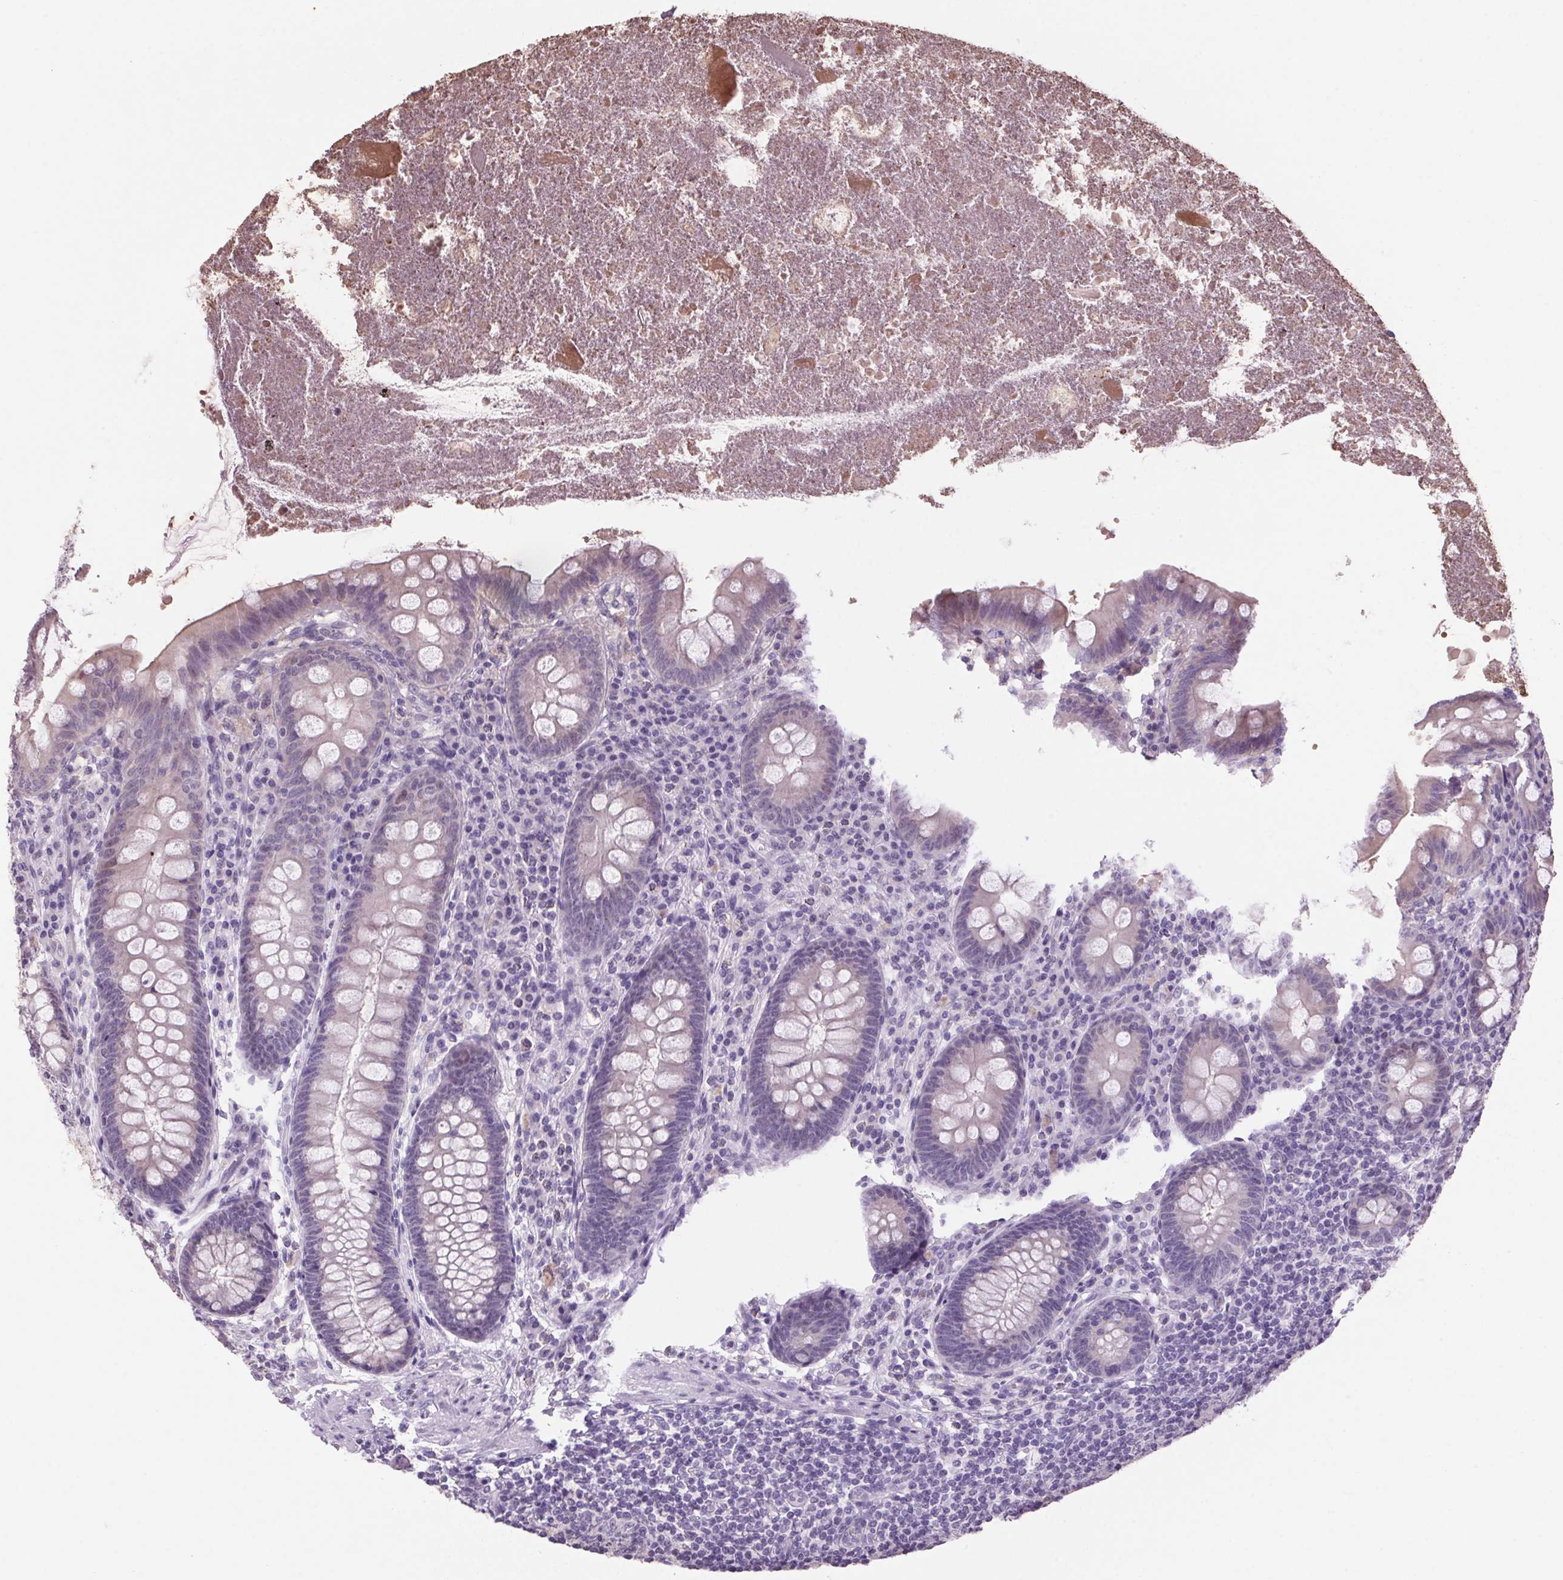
{"staining": {"intensity": "weak", "quantity": "<25%", "location": "cytoplasmic/membranous"}, "tissue": "appendix", "cell_type": "Glandular cells", "image_type": "normal", "snomed": [{"axis": "morphology", "description": "Normal tissue, NOS"}, {"axis": "topography", "description": "Appendix"}], "caption": "There is no significant positivity in glandular cells of appendix. Brightfield microscopy of IHC stained with DAB (brown) and hematoxylin (blue), captured at high magnification.", "gene": "VWA3B", "patient": {"sex": "male", "age": 71}}